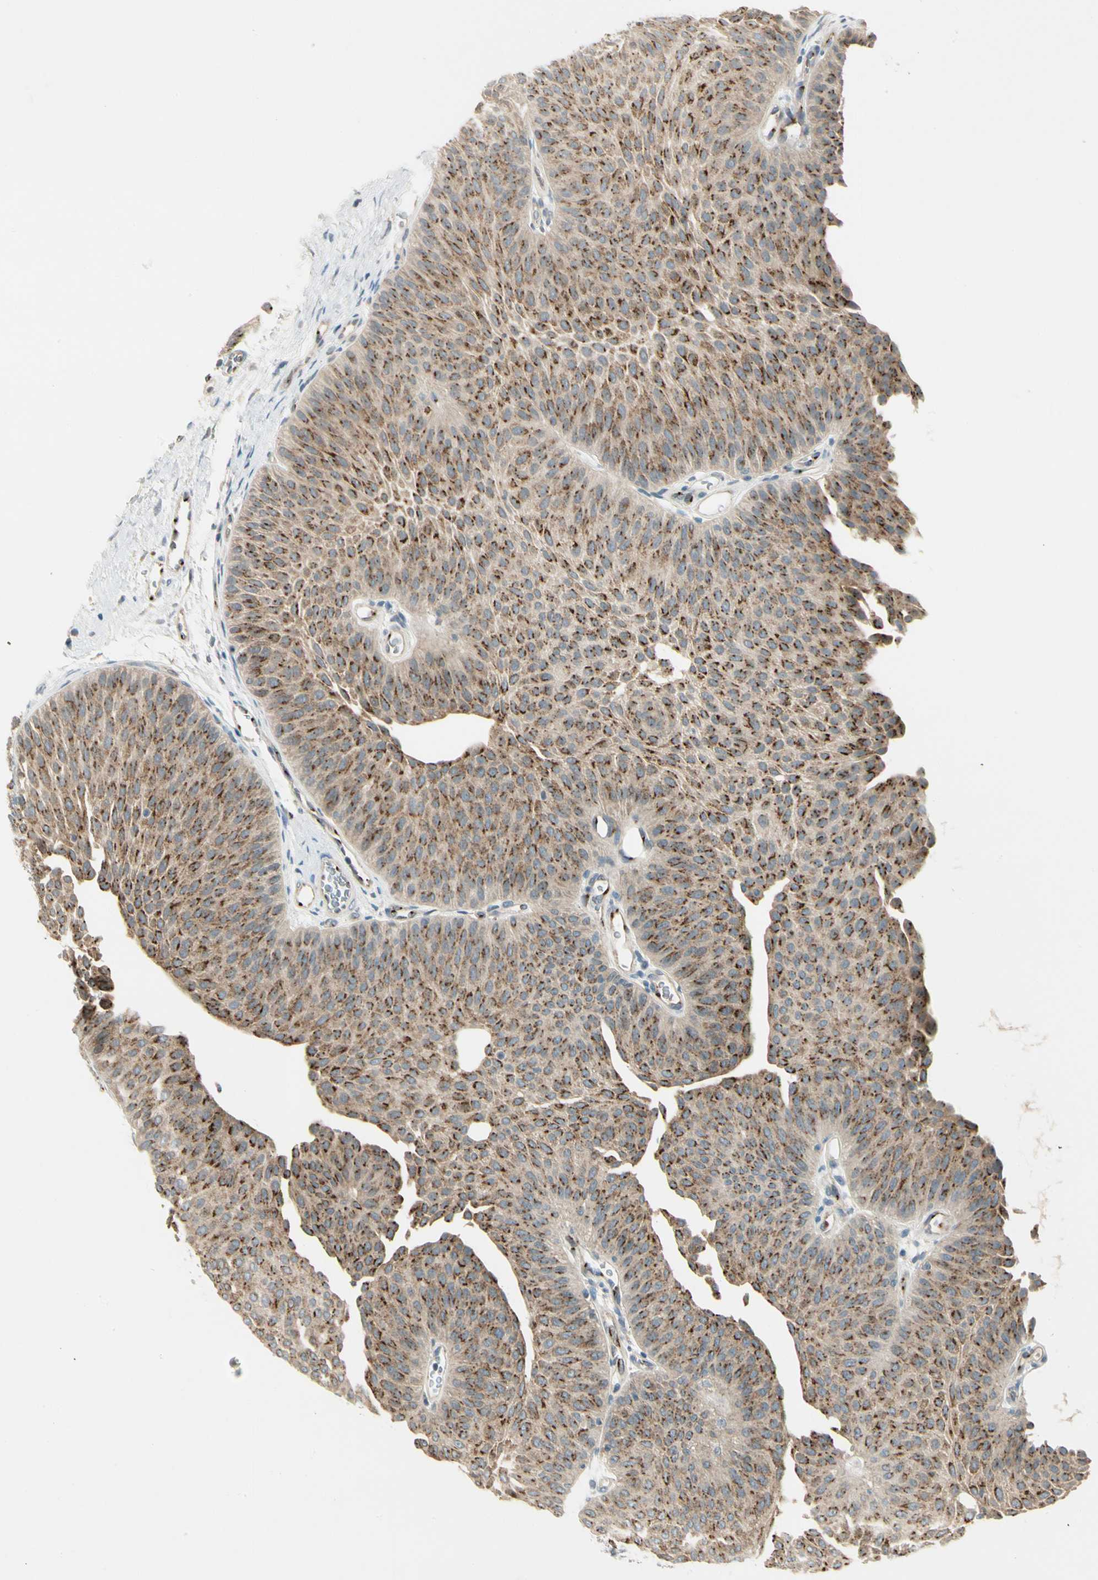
{"staining": {"intensity": "strong", "quantity": ">75%", "location": "cytoplasmic/membranous"}, "tissue": "urothelial cancer", "cell_type": "Tumor cells", "image_type": "cancer", "snomed": [{"axis": "morphology", "description": "Urothelial carcinoma, Low grade"}, {"axis": "topography", "description": "Urinary bladder"}], "caption": "Protein analysis of low-grade urothelial carcinoma tissue reveals strong cytoplasmic/membranous positivity in about >75% of tumor cells.", "gene": "MANSC1", "patient": {"sex": "female", "age": 60}}